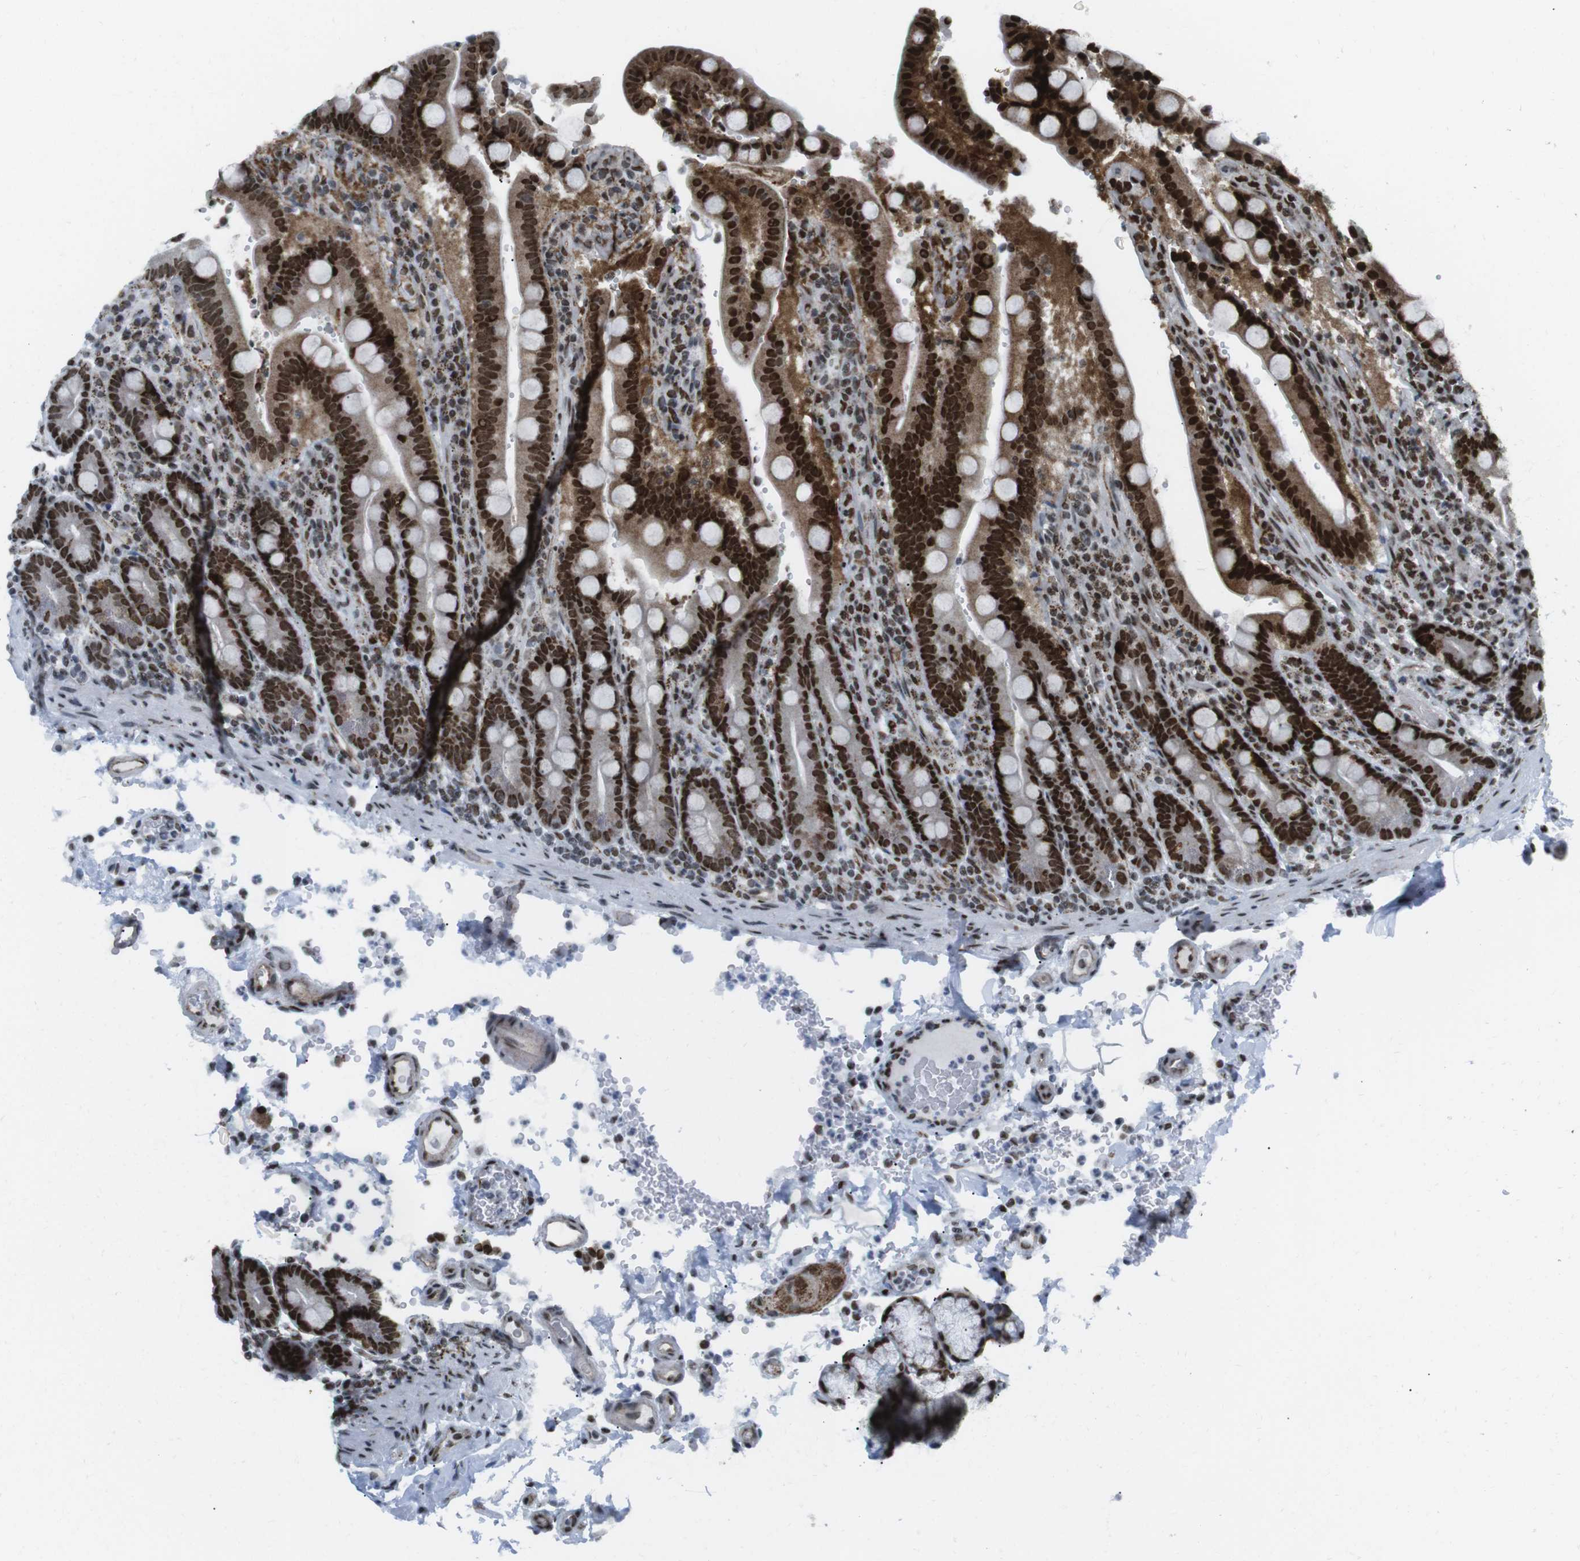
{"staining": {"intensity": "strong", "quantity": ">75%", "location": "cytoplasmic/membranous,nuclear"}, "tissue": "duodenum", "cell_type": "Glandular cells", "image_type": "normal", "snomed": [{"axis": "morphology", "description": "Normal tissue, NOS"}, {"axis": "topography", "description": "Small intestine, NOS"}], "caption": "This is a histology image of immunohistochemistry staining of unremarkable duodenum, which shows strong positivity in the cytoplasmic/membranous,nuclear of glandular cells.", "gene": "ARID1A", "patient": {"sex": "female", "age": 71}}